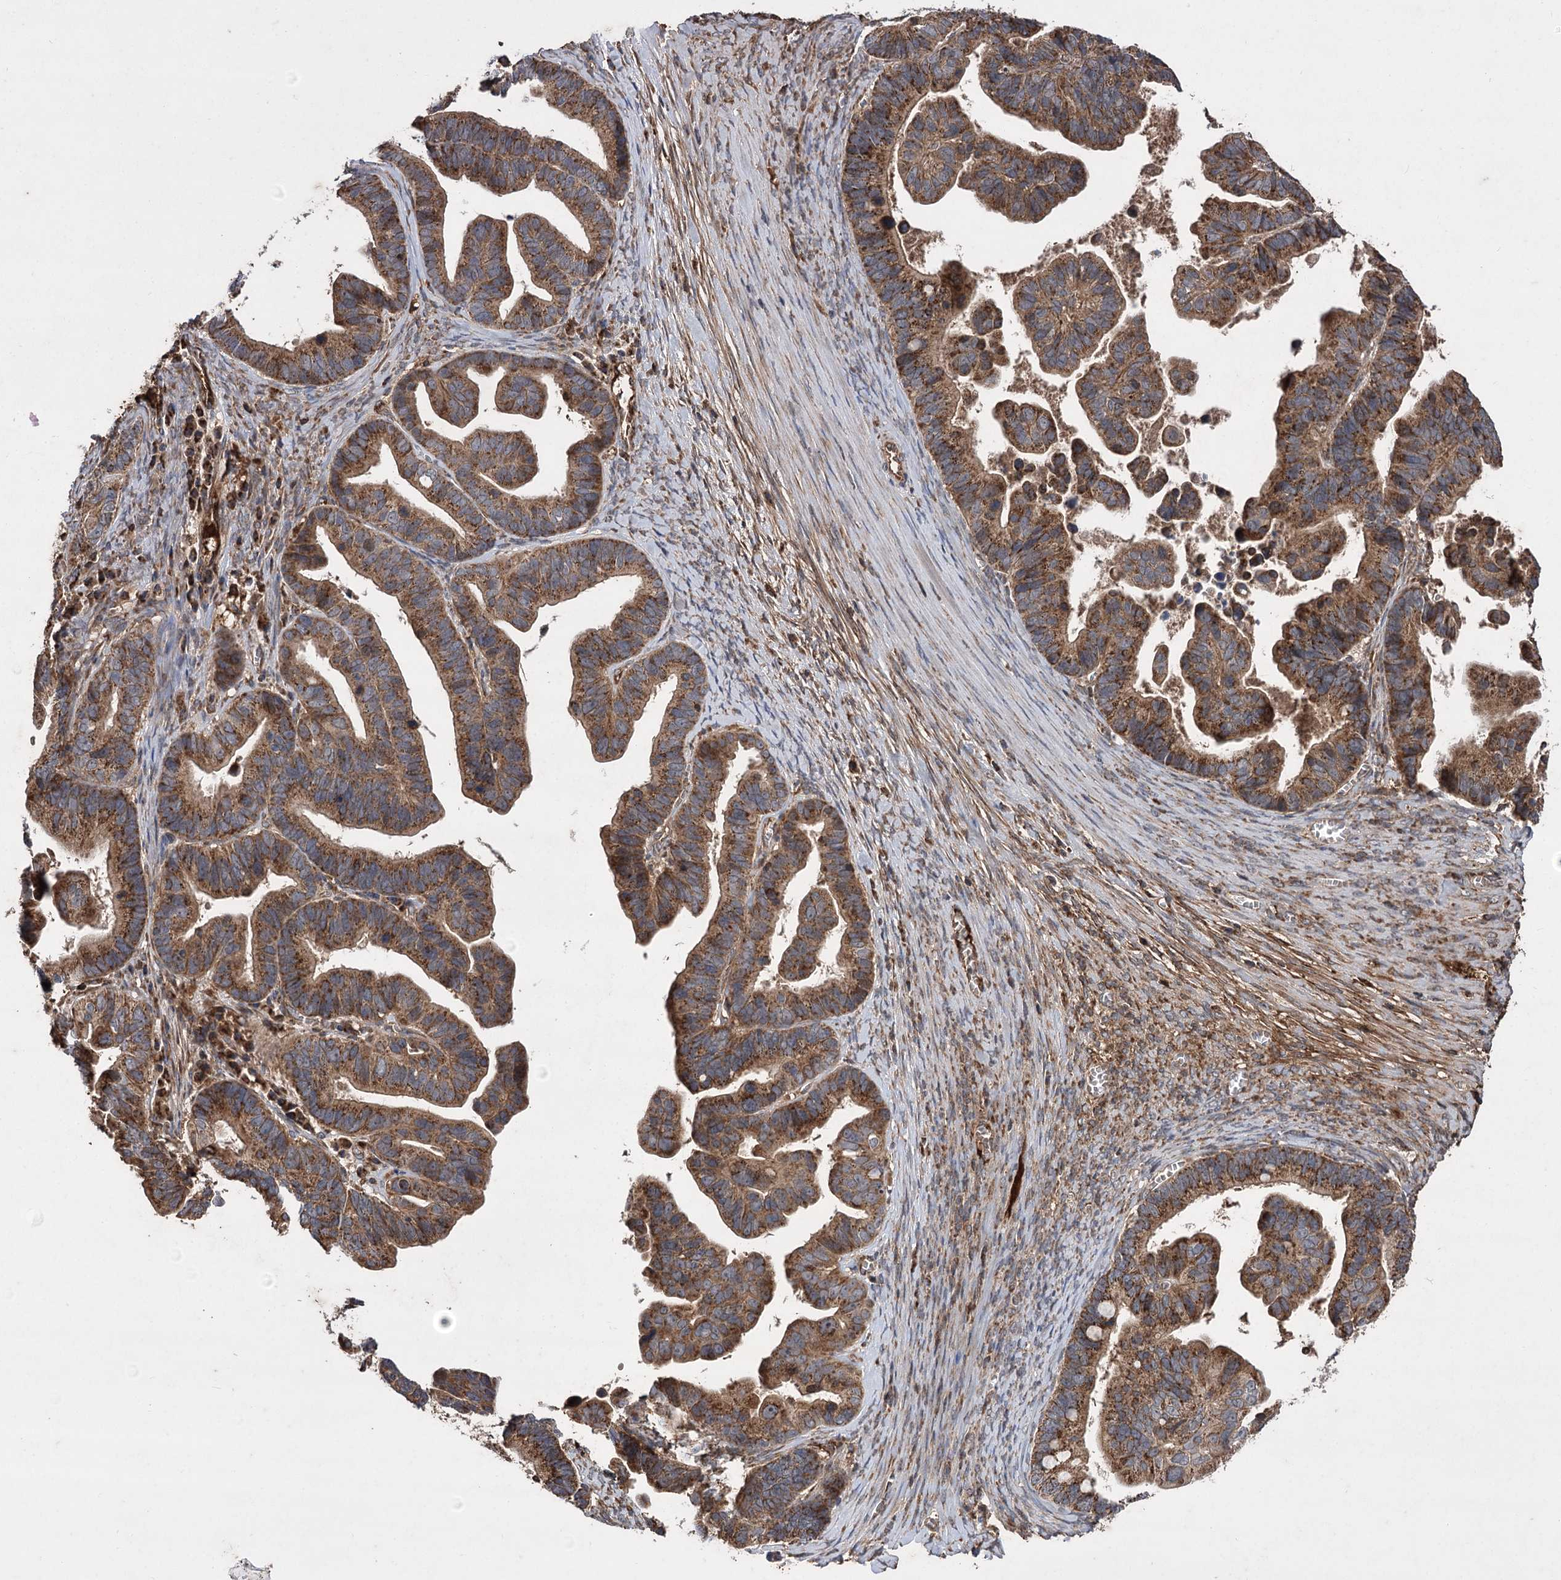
{"staining": {"intensity": "strong", "quantity": ">75%", "location": "cytoplasmic/membranous"}, "tissue": "ovarian cancer", "cell_type": "Tumor cells", "image_type": "cancer", "snomed": [{"axis": "morphology", "description": "Cystadenocarcinoma, serous, NOS"}, {"axis": "topography", "description": "Ovary"}], "caption": "A micrograph of human ovarian serous cystadenocarcinoma stained for a protein reveals strong cytoplasmic/membranous brown staining in tumor cells.", "gene": "RASSF3", "patient": {"sex": "female", "age": 56}}